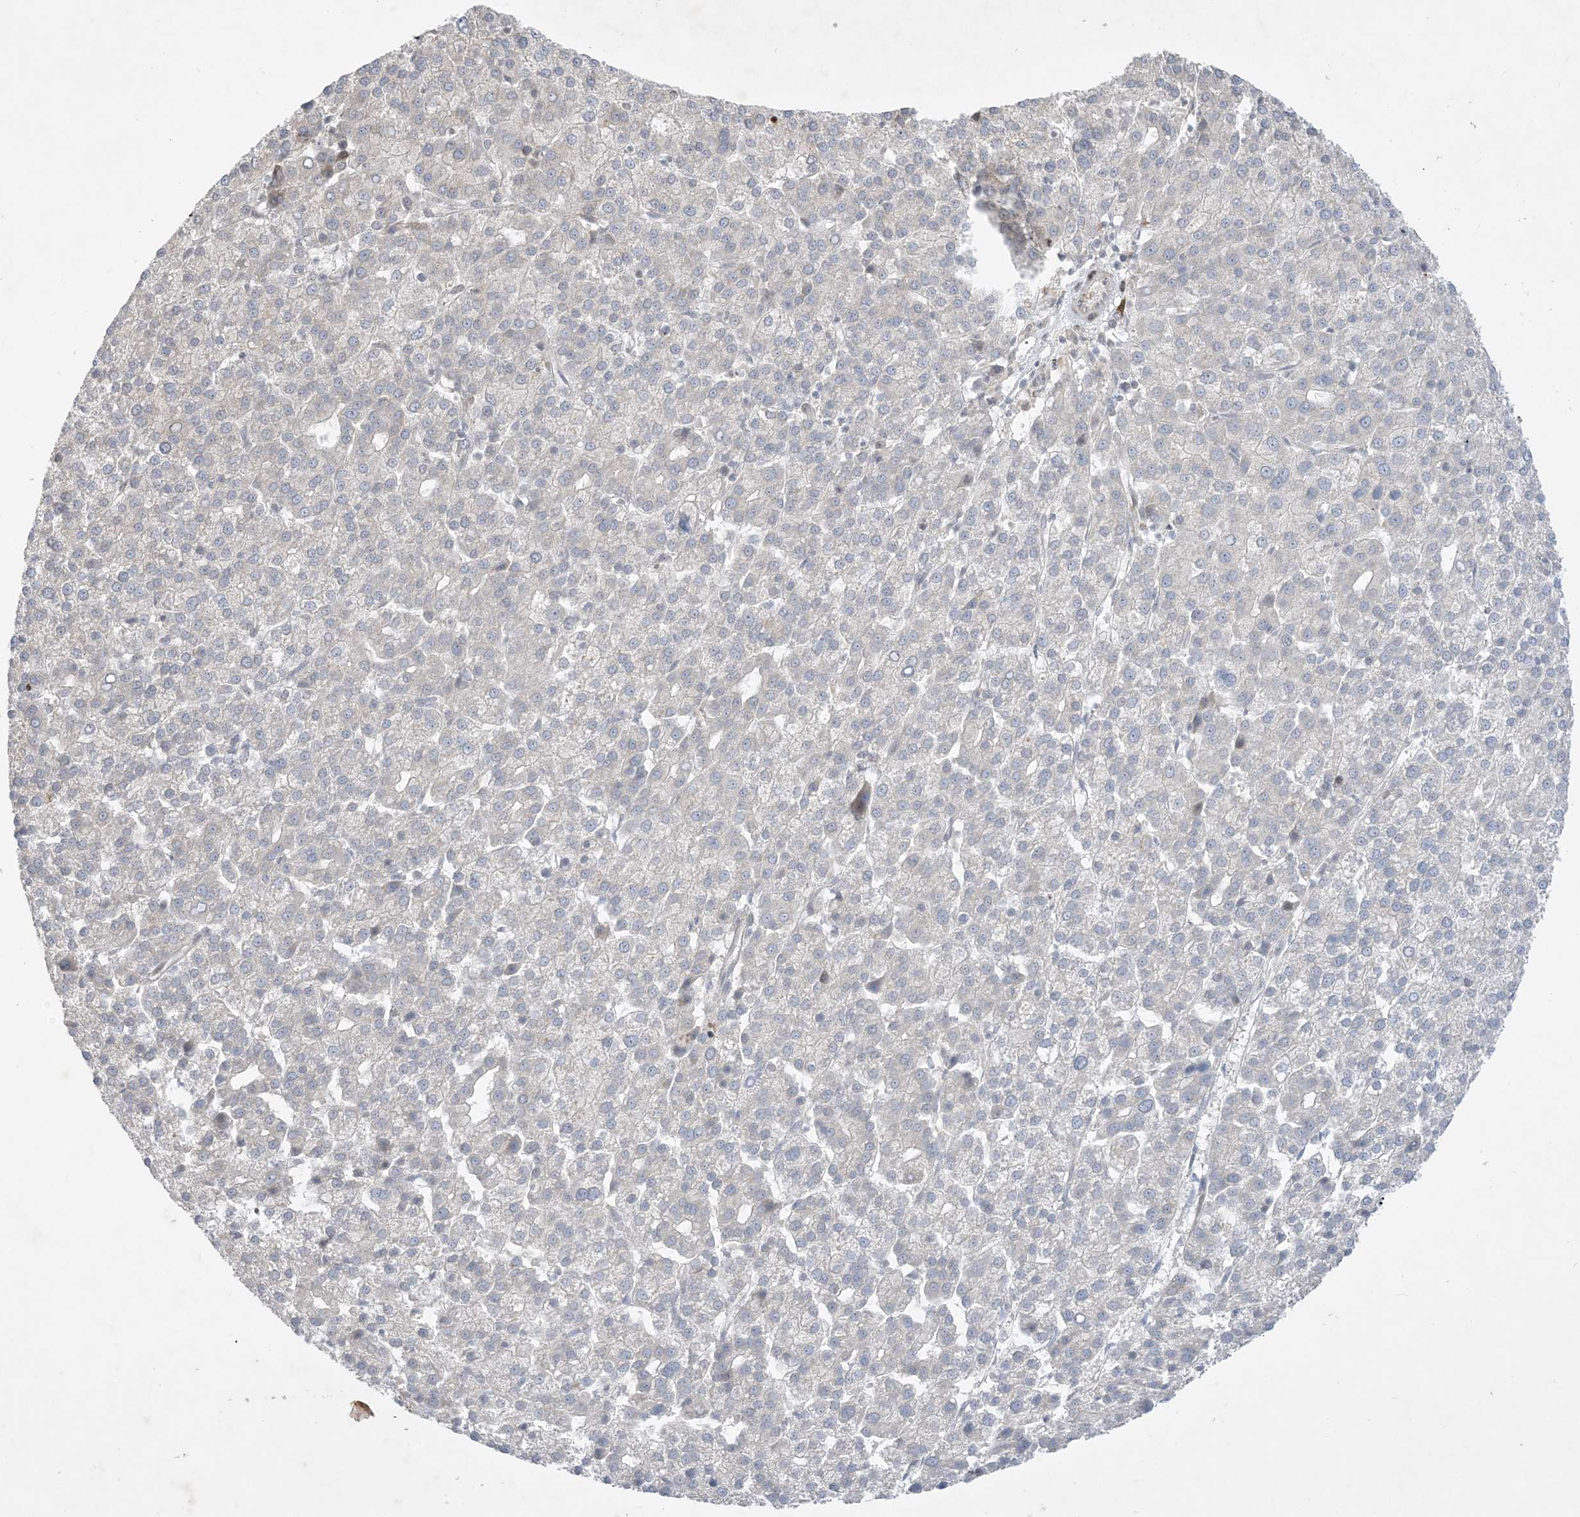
{"staining": {"intensity": "negative", "quantity": "none", "location": "none"}, "tissue": "liver cancer", "cell_type": "Tumor cells", "image_type": "cancer", "snomed": [{"axis": "morphology", "description": "Carcinoma, Hepatocellular, NOS"}, {"axis": "topography", "description": "Liver"}], "caption": "Tumor cells are negative for protein expression in human liver cancer (hepatocellular carcinoma).", "gene": "SOGA3", "patient": {"sex": "female", "age": 58}}